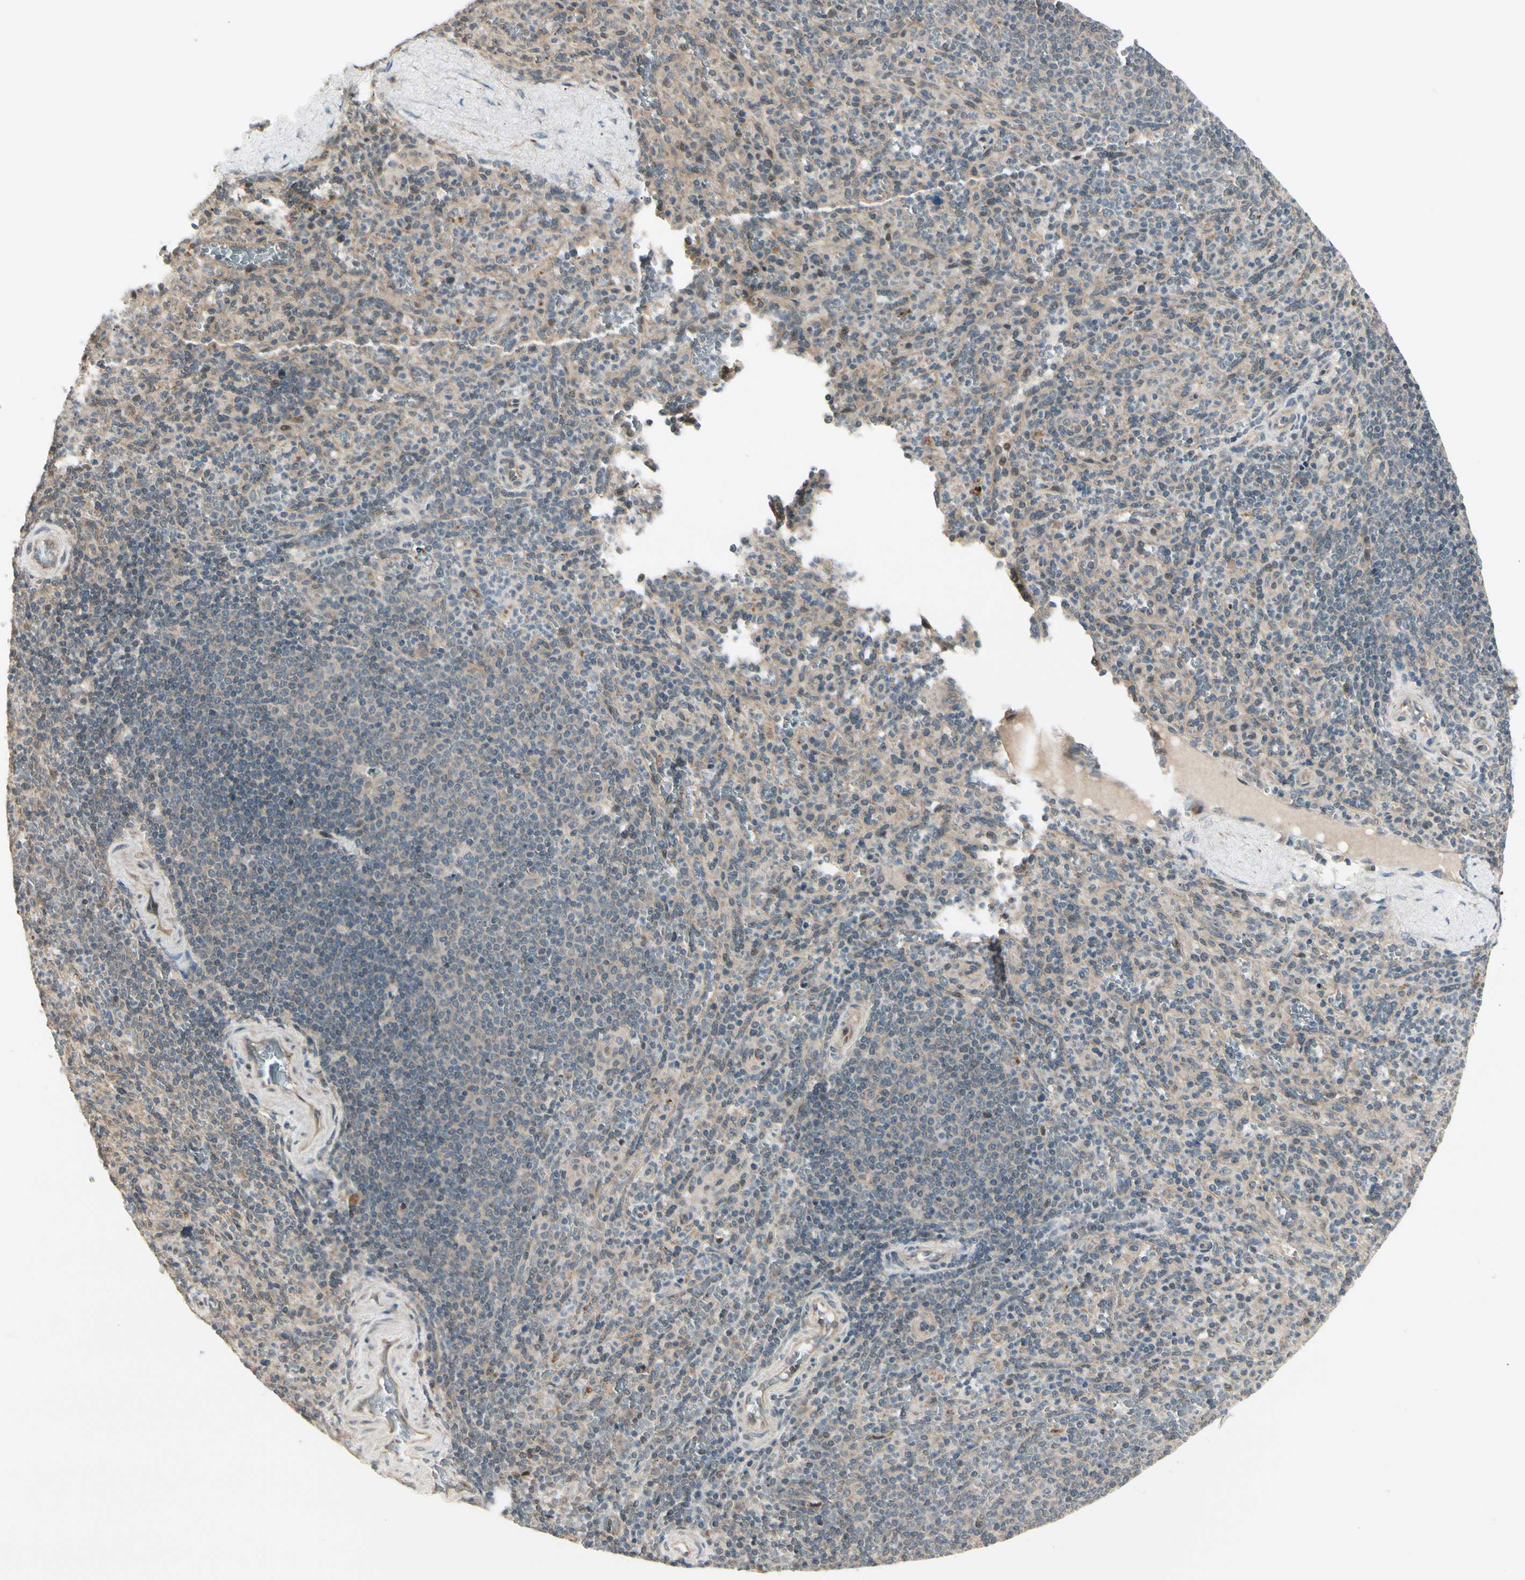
{"staining": {"intensity": "weak", "quantity": "25%-75%", "location": "cytoplasmic/membranous"}, "tissue": "spleen", "cell_type": "Cells in red pulp", "image_type": "normal", "snomed": [{"axis": "morphology", "description": "Normal tissue, NOS"}, {"axis": "topography", "description": "Spleen"}], "caption": "Protein staining of unremarkable spleen shows weak cytoplasmic/membranous expression in approximately 25%-75% of cells in red pulp. (DAB (3,3'-diaminobenzidine) = brown stain, brightfield microscopy at high magnification).", "gene": "SVBP", "patient": {"sex": "male", "age": 36}}